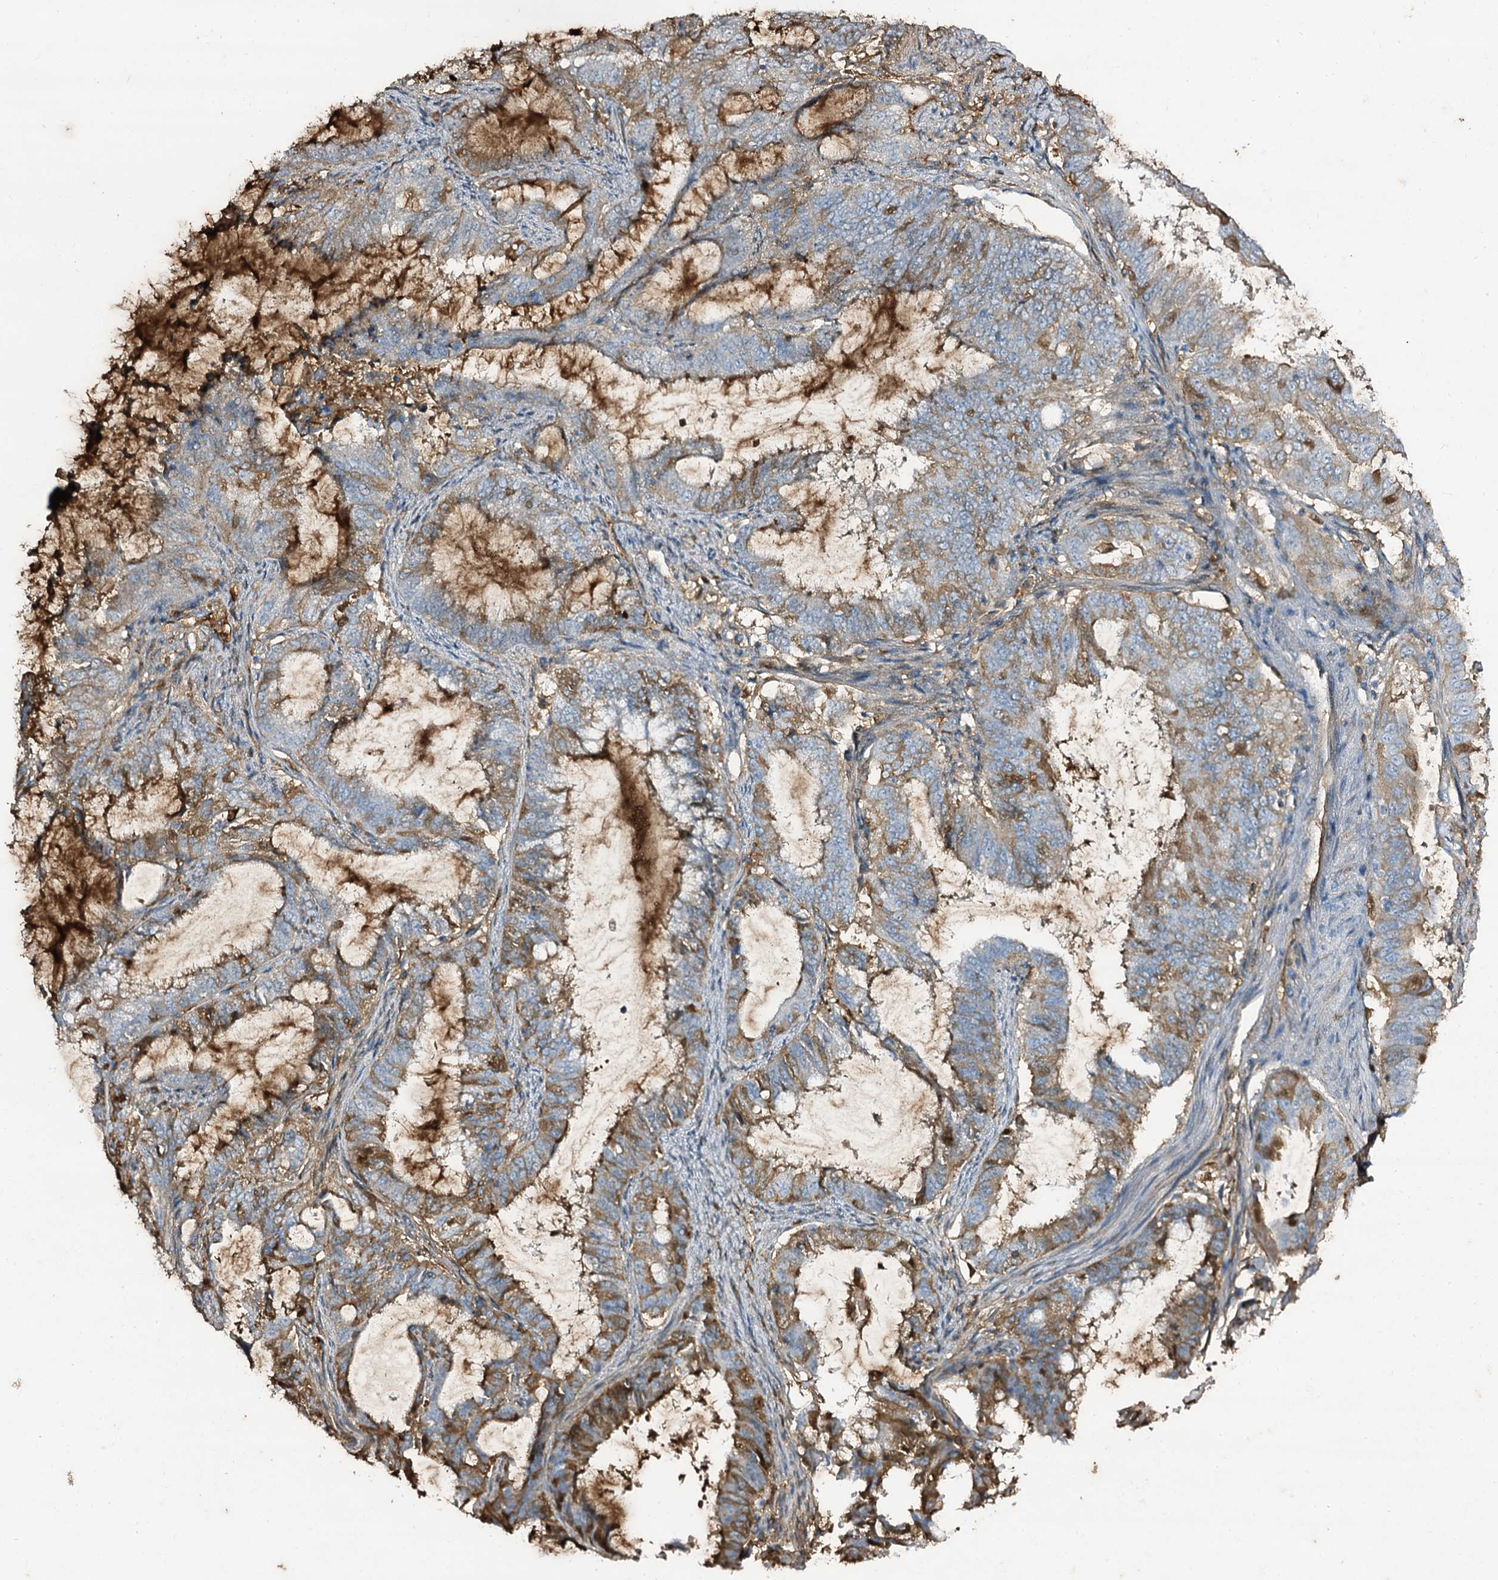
{"staining": {"intensity": "moderate", "quantity": "25%-75%", "location": "cytoplasmic/membranous"}, "tissue": "endometrial cancer", "cell_type": "Tumor cells", "image_type": "cancer", "snomed": [{"axis": "morphology", "description": "Adenocarcinoma, NOS"}, {"axis": "topography", "description": "Endometrium"}], "caption": "Tumor cells show moderate cytoplasmic/membranous staining in about 25%-75% of cells in endometrial cancer (adenocarcinoma).", "gene": "EDN1", "patient": {"sex": "female", "age": 51}}